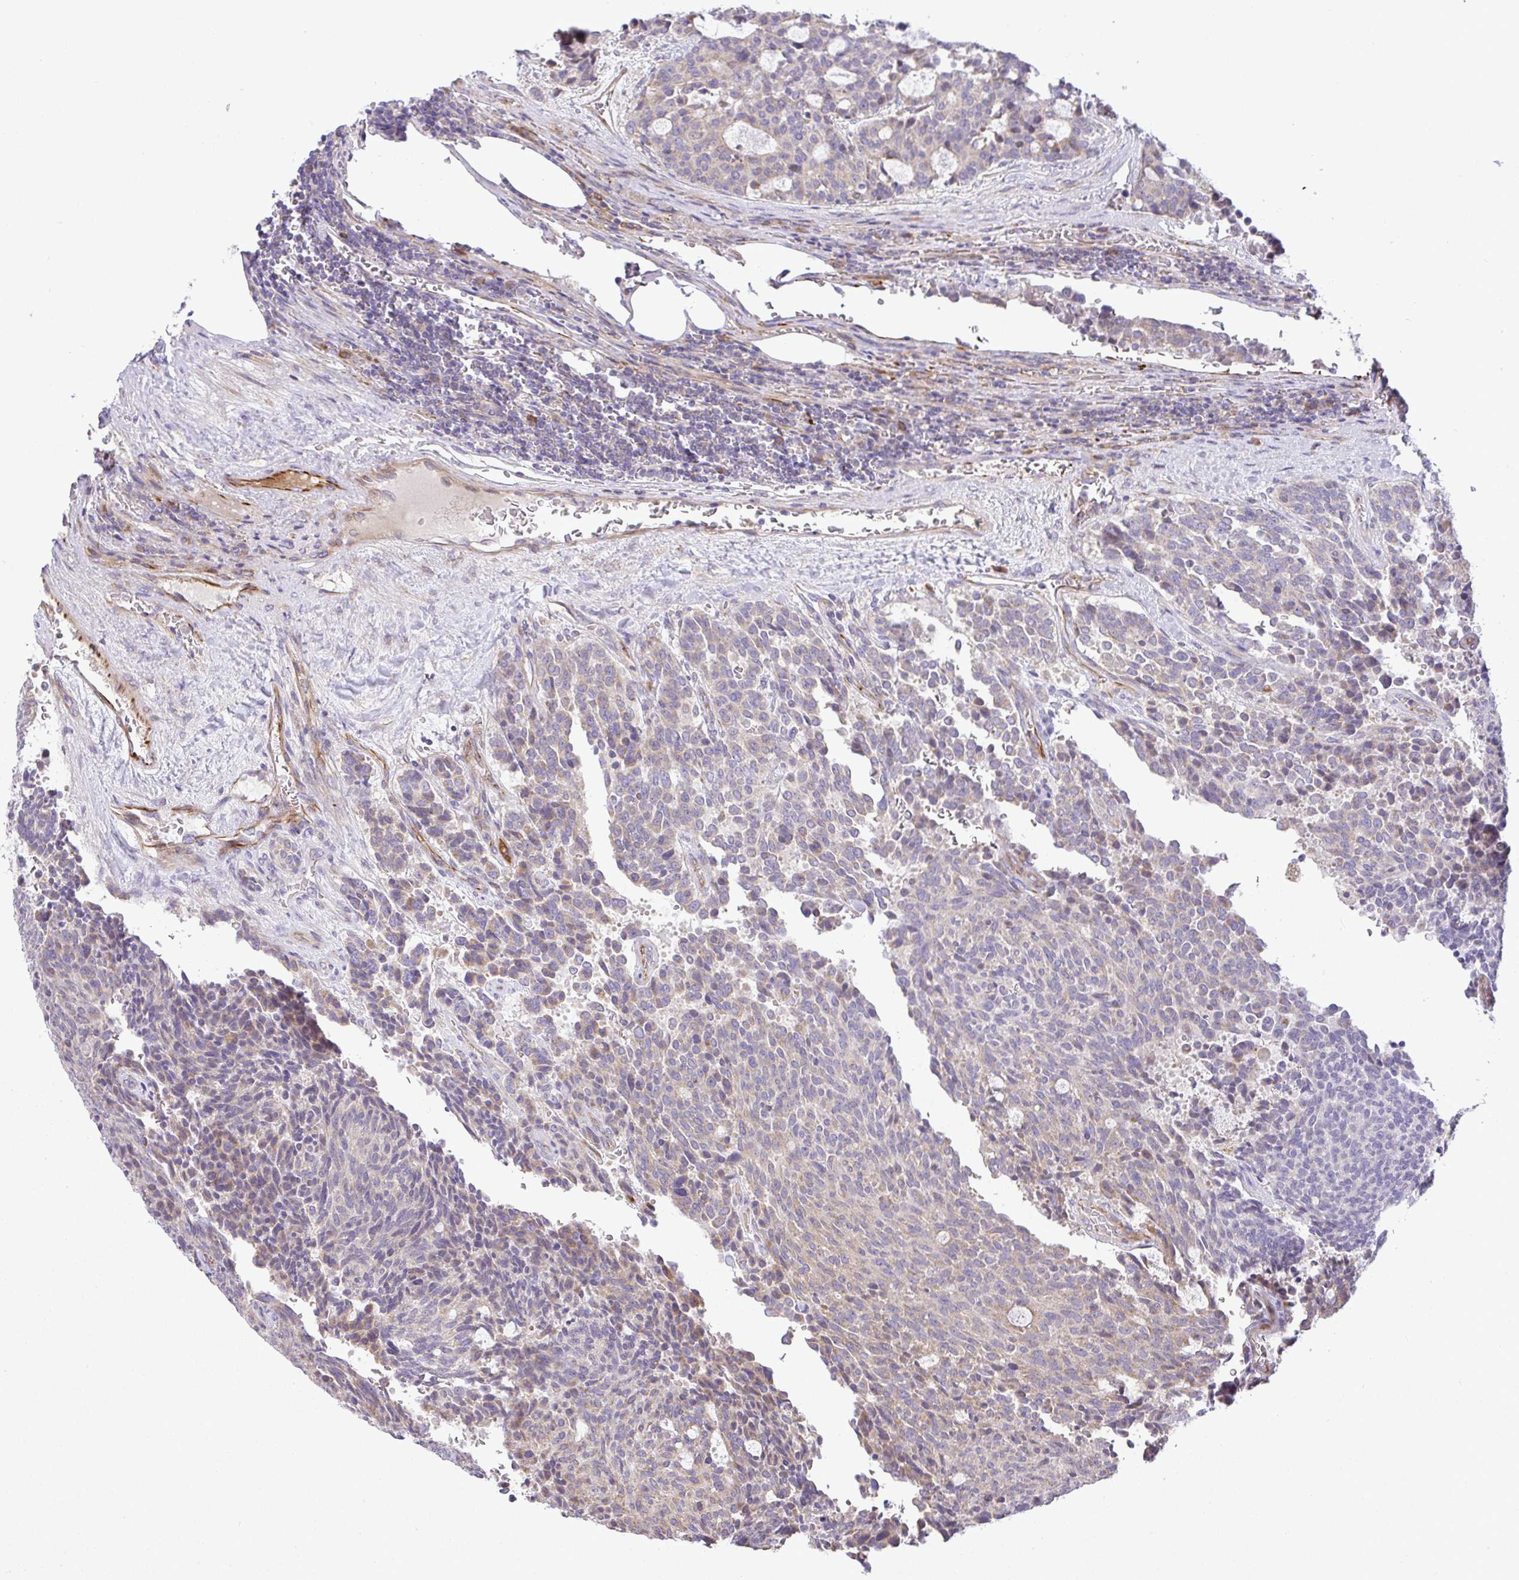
{"staining": {"intensity": "weak", "quantity": "<25%", "location": "cytoplasmic/membranous"}, "tissue": "carcinoid", "cell_type": "Tumor cells", "image_type": "cancer", "snomed": [{"axis": "morphology", "description": "Carcinoid, malignant, NOS"}, {"axis": "topography", "description": "Pancreas"}], "caption": "IHC of carcinoid shows no positivity in tumor cells.", "gene": "GRID2", "patient": {"sex": "female", "age": 54}}